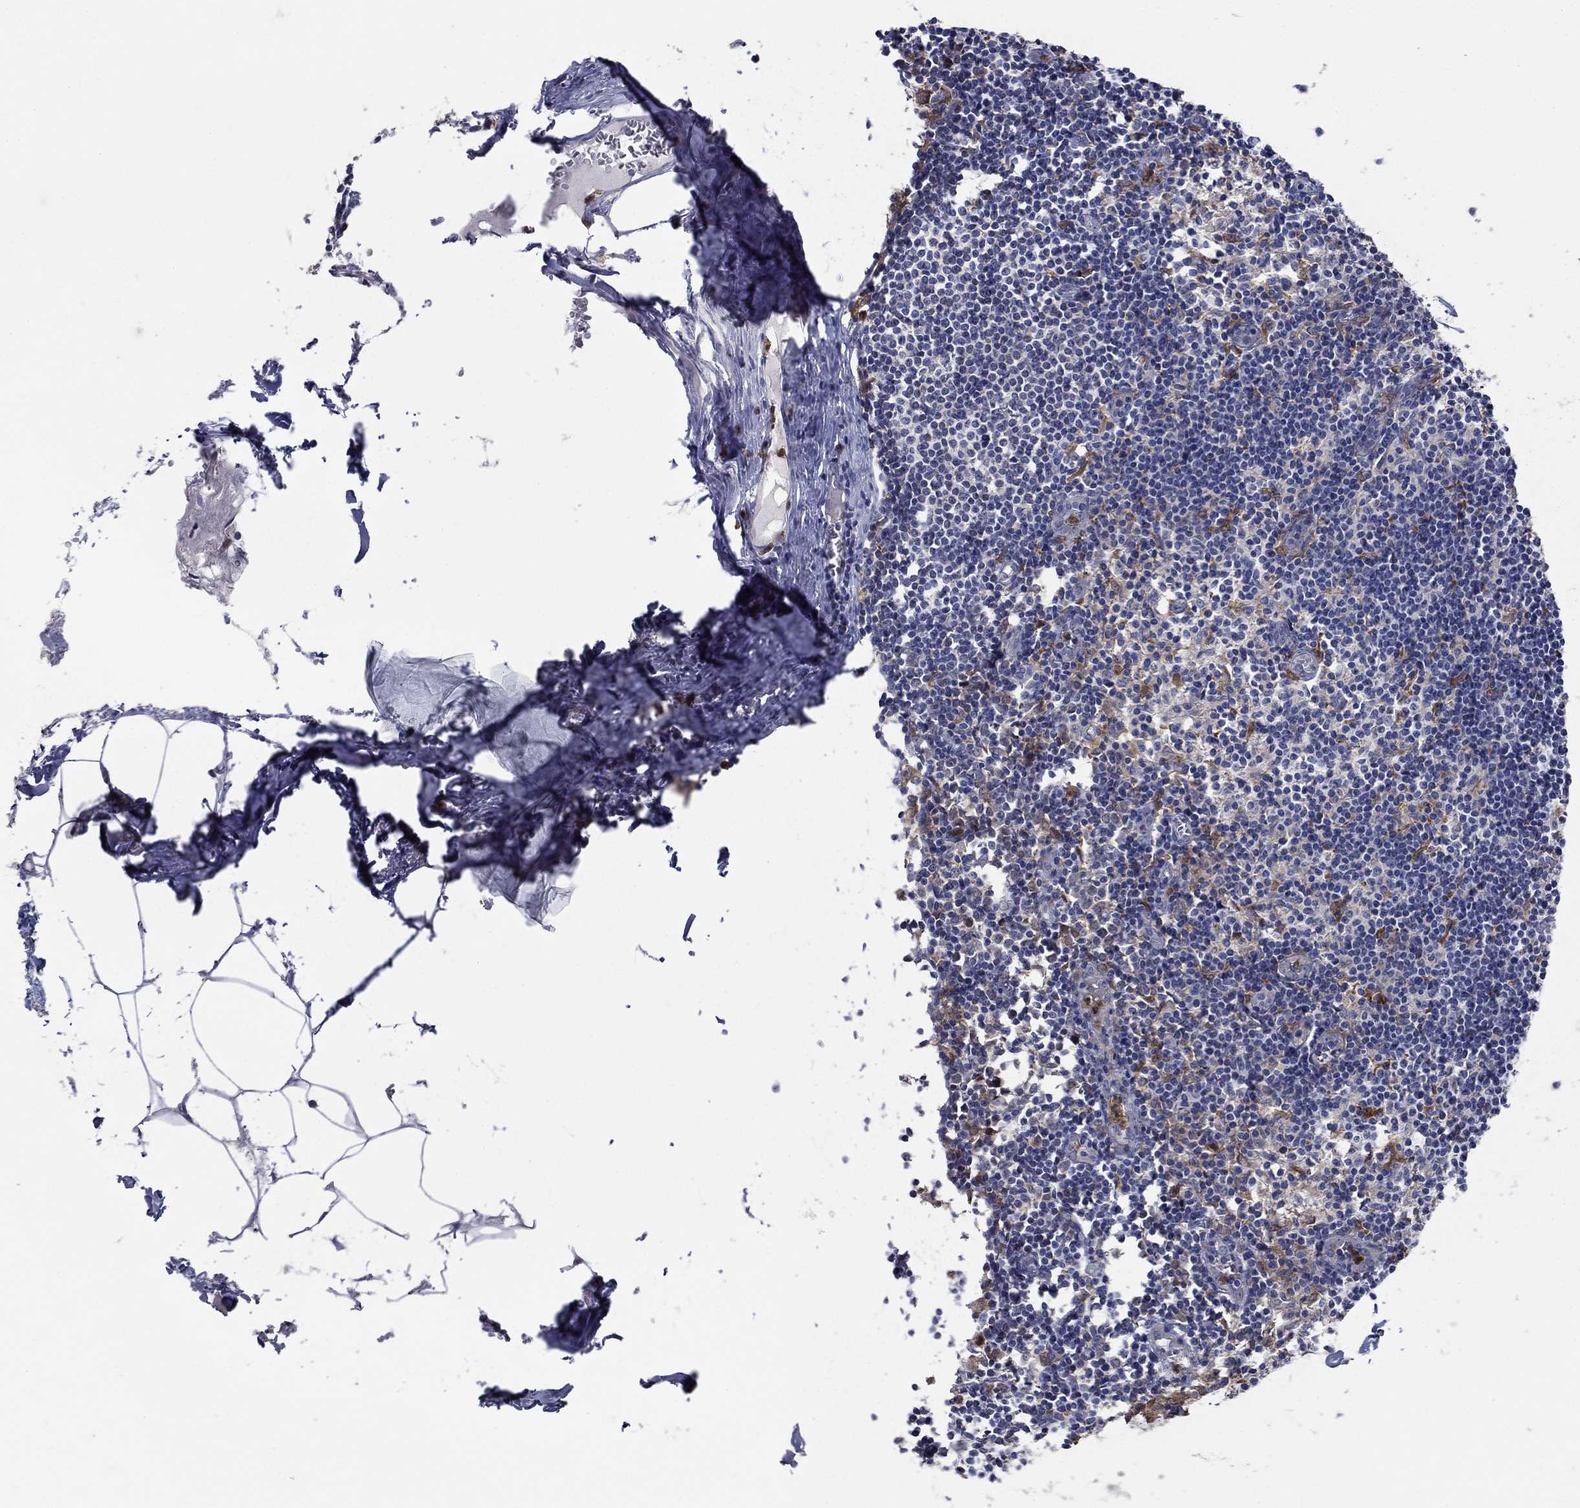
{"staining": {"intensity": "strong", "quantity": "<25%", "location": "cytoplasmic/membranous"}, "tissue": "lymph node", "cell_type": "Non-germinal center cells", "image_type": "normal", "snomed": [{"axis": "morphology", "description": "Normal tissue, NOS"}, {"axis": "topography", "description": "Lymph node"}], "caption": "High-magnification brightfield microscopy of benign lymph node stained with DAB (brown) and counterstained with hematoxylin (blue). non-germinal center cells exhibit strong cytoplasmic/membranous expression is seen in approximately<25% of cells. The protein of interest is shown in brown color, while the nuclei are stained blue.", "gene": "RNF19B", "patient": {"sex": "male", "age": 59}}